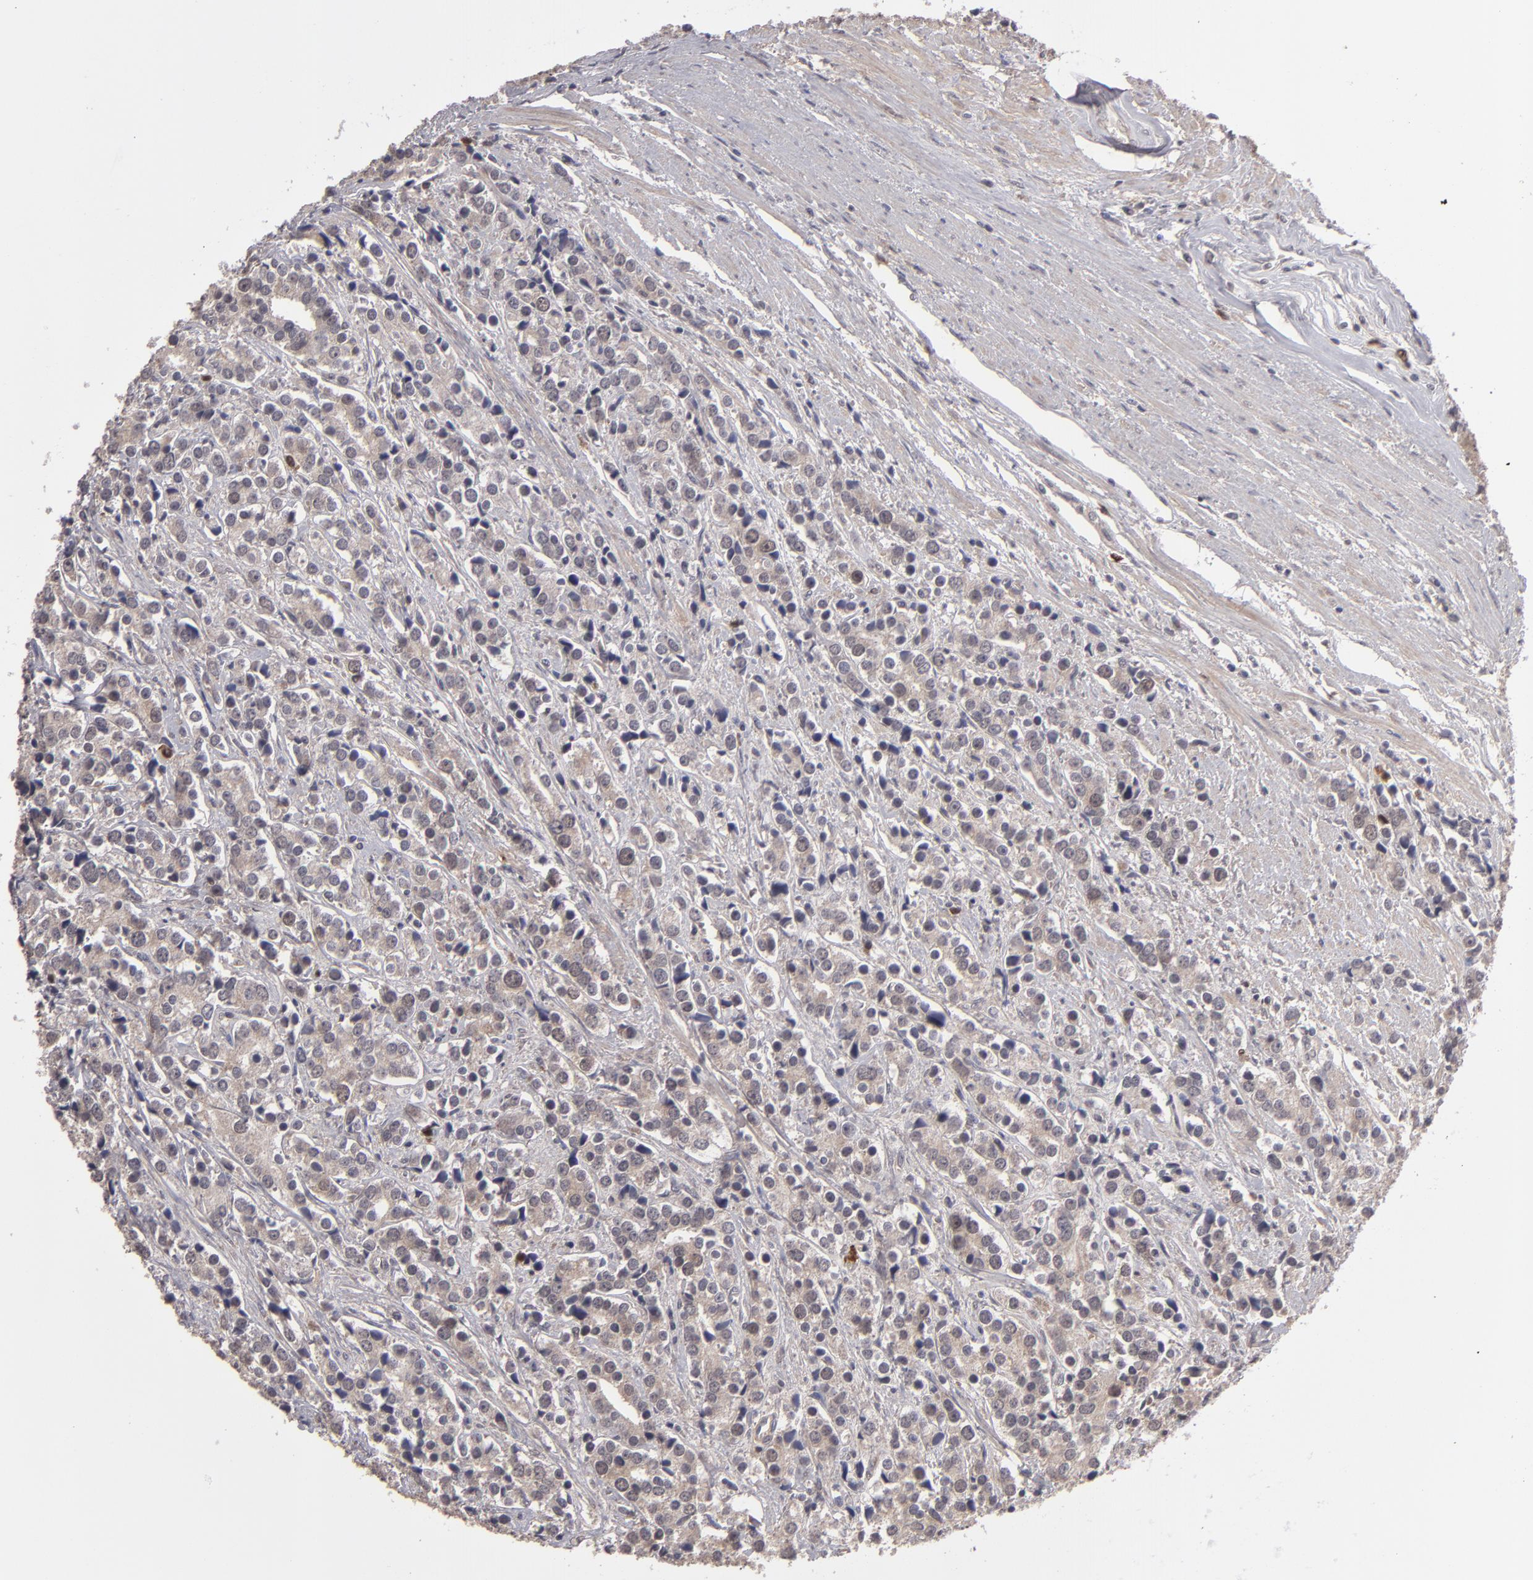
{"staining": {"intensity": "weak", "quantity": ">75%", "location": "cytoplasmic/membranous"}, "tissue": "prostate cancer", "cell_type": "Tumor cells", "image_type": "cancer", "snomed": [{"axis": "morphology", "description": "Adenocarcinoma, High grade"}, {"axis": "topography", "description": "Prostate"}], "caption": "Adenocarcinoma (high-grade) (prostate) stained for a protein demonstrates weak cytoplasmic/membranous positivity in tumor cells.", "gene": "TYMS", "patient": {"sex": "male", "age": 71}}